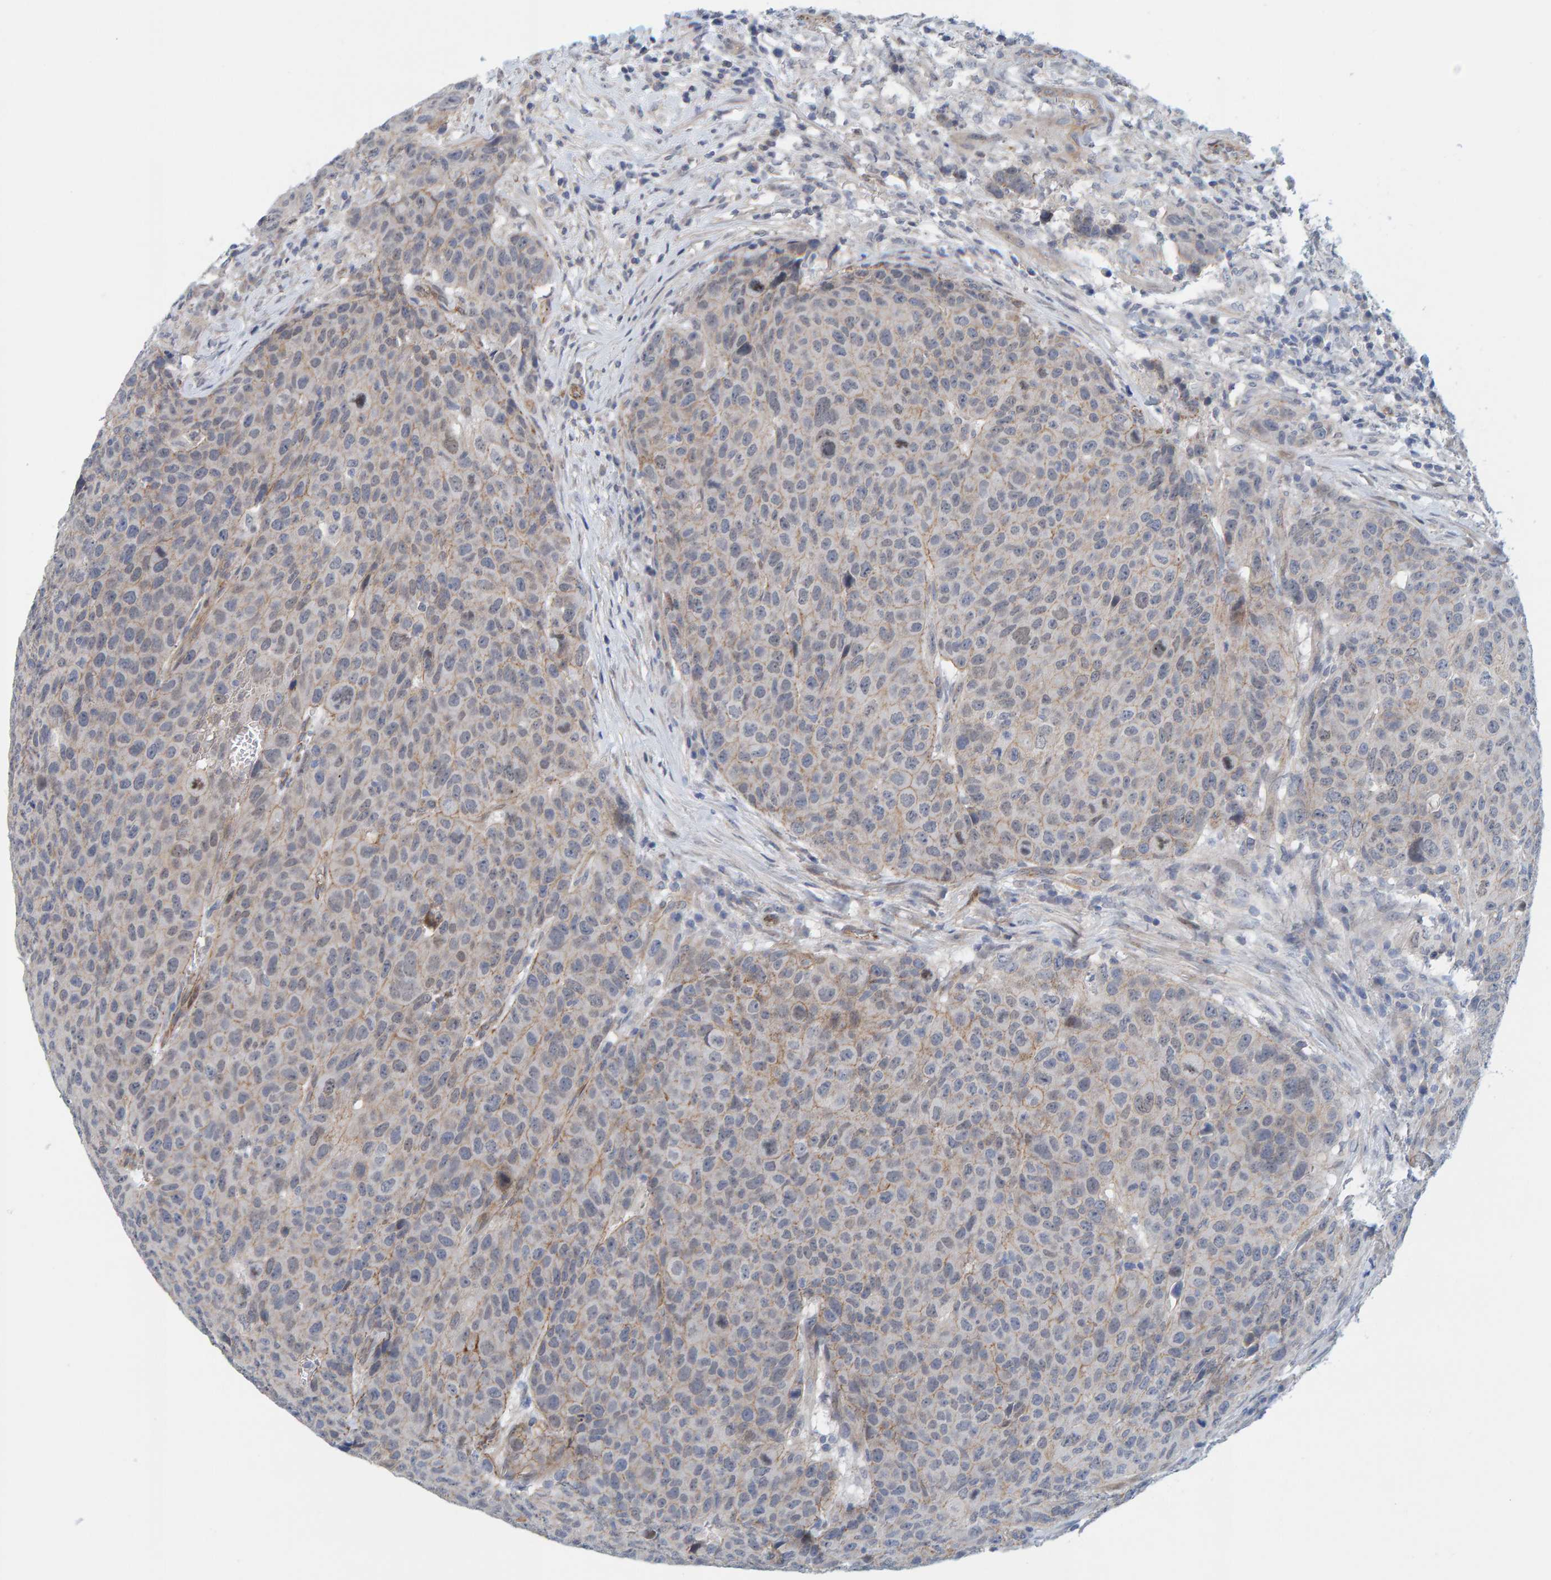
{"staining": {"intensity": "weak", "quantity": "<25%", "location": "cytoplasmic/membranous"}, "tissue": "head and neck cancer", "cell_type": "Tumor cells", "image_type": "cancer", "snomed": [{"axis": "morphology", "description": "Squamous cell carcinoma, NOS"}, {"axis": "topography", "description": "Head-Neck"}], "caption": "Immunohistochemistry (IHC) histopathology image of human head and neck cancer stained for a protein (brown), which reveals no expression in tumor cells.", "gene": "KRBA2", "patient": {"sex": "male", "age": 66}}